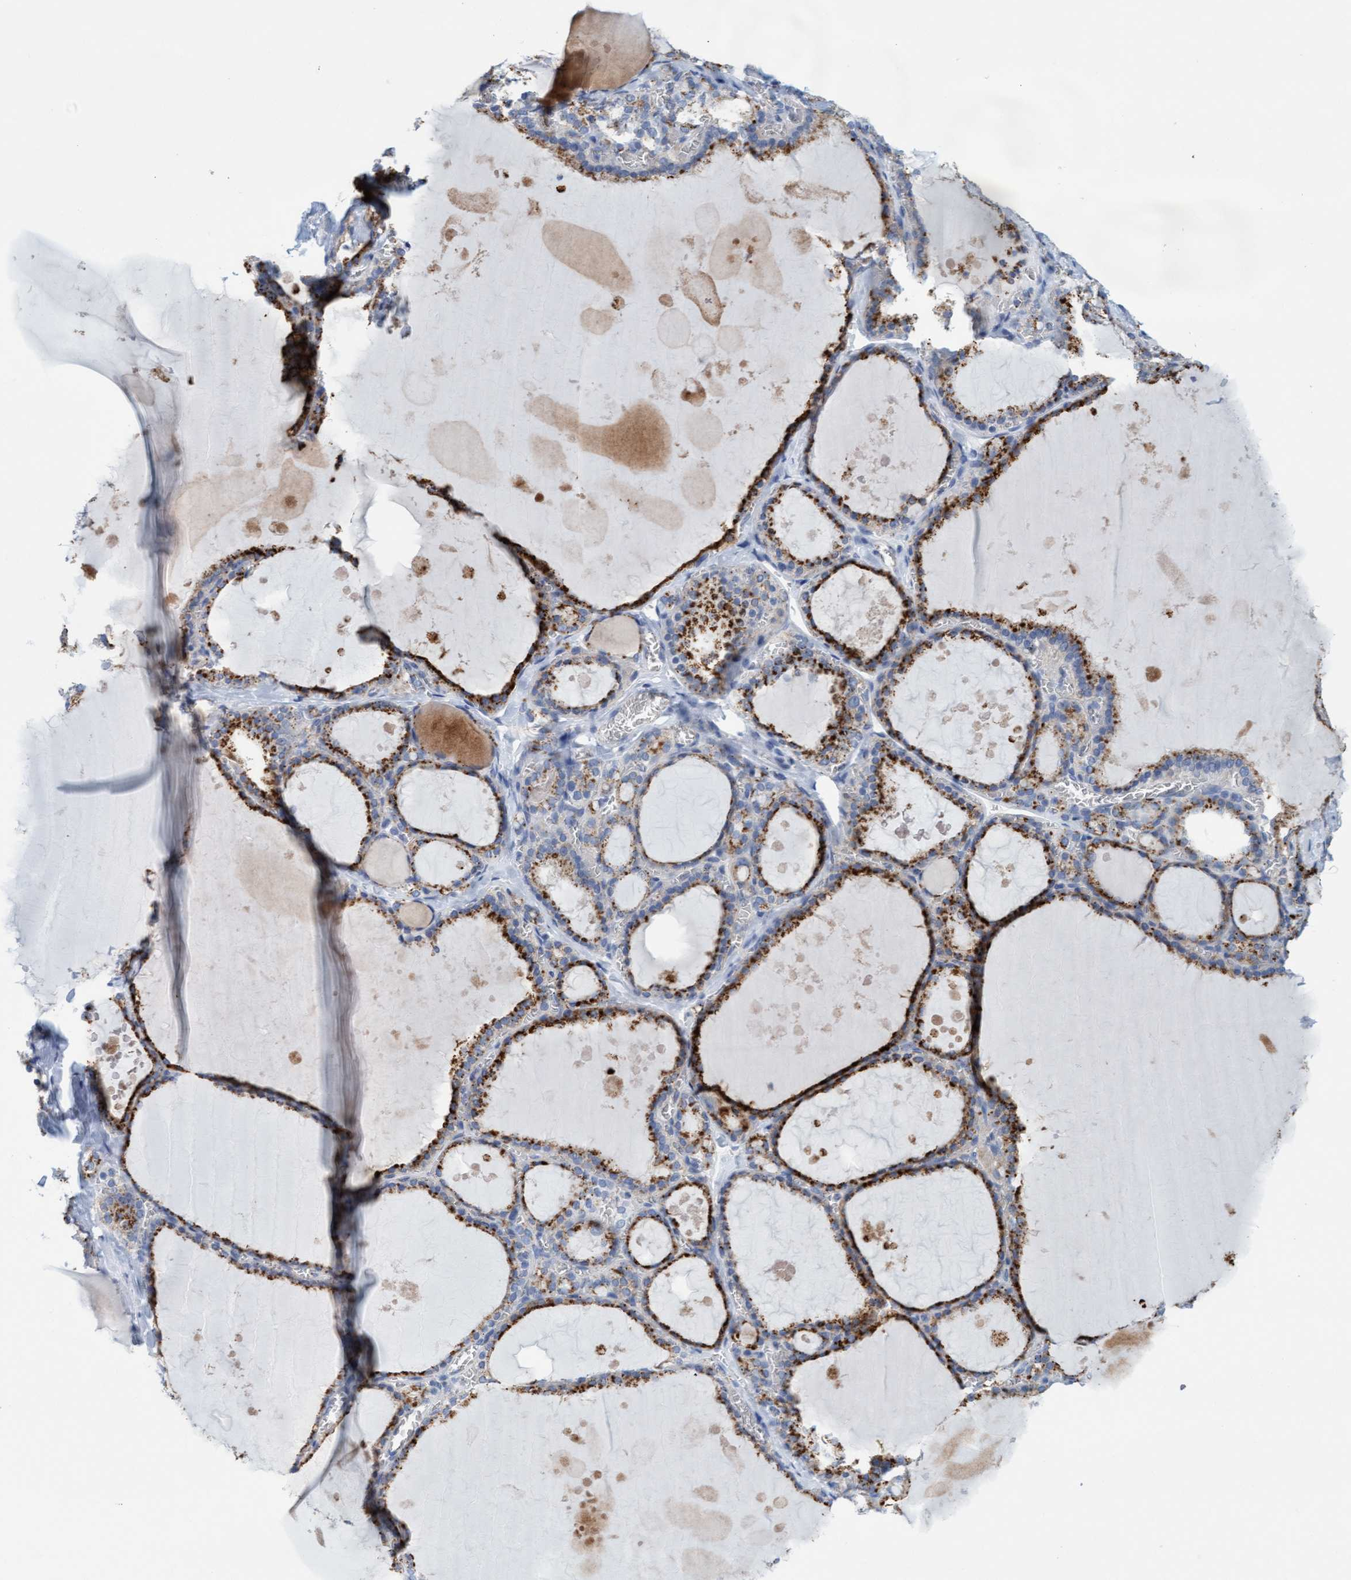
{"staining": {"intensity": "strong", "quantity": ">75%", "location": "cytoplasmic/membranous"}, "tissue": "thyroid gland", "cell_type": "Glandular cells", "image_type": "normal", "snomed": [{"axis": "morphology", "description": "Normal tissue, NOS"}, {"axis": "topography", "description": "Thyroid gland"}], "caption": "High-power microscopy captured an IHC photomicrograph of benign thyroid gland, revealing strong cytoplasmic/membranous positivity in approximately >75% of glandular cells.", "gene": "SGSH", "patient": {"sex": "male", "age": 56}}